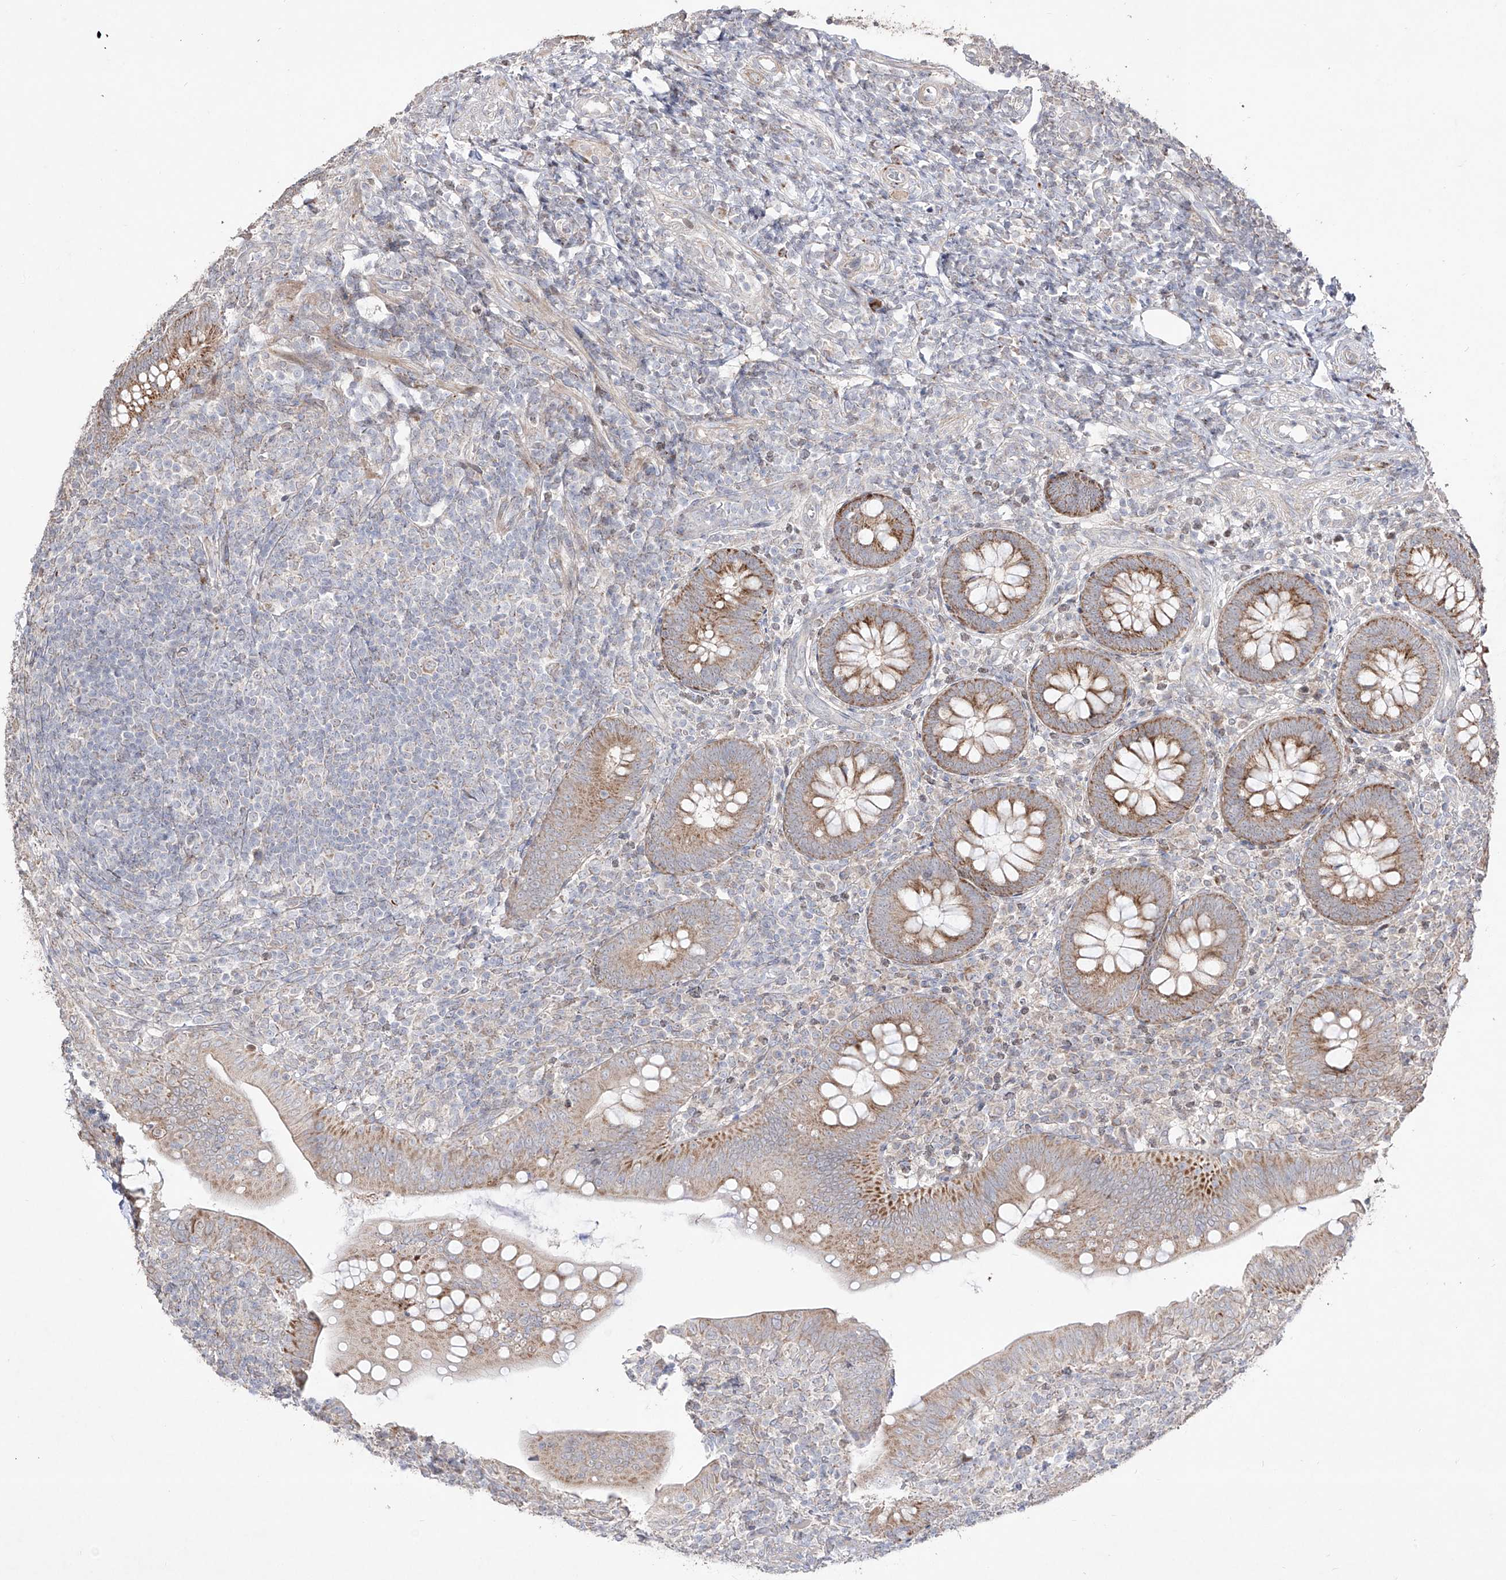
{"staining": {"intensity": "moderate", "quantity": ">75%", "location": "cytoplasmic/membranous"}, "tissue": "appendix", "cell_type": "Glandular cells", "image_type": "normal", "snomed": [{"axis": "morphology", "description": "Normal tissue, NOS"}, {"axis": "topography", "description": "Appendix"}], "caption": "An immunohistochemistry (IHC) micrograph of normal tissue is shown. Protein staining in brown labels moderate cytoplasmic/membranous positivity in appendix within glandular cells.", "gene": "YKT6", "patient": {"sex": "male", "age": 14}}